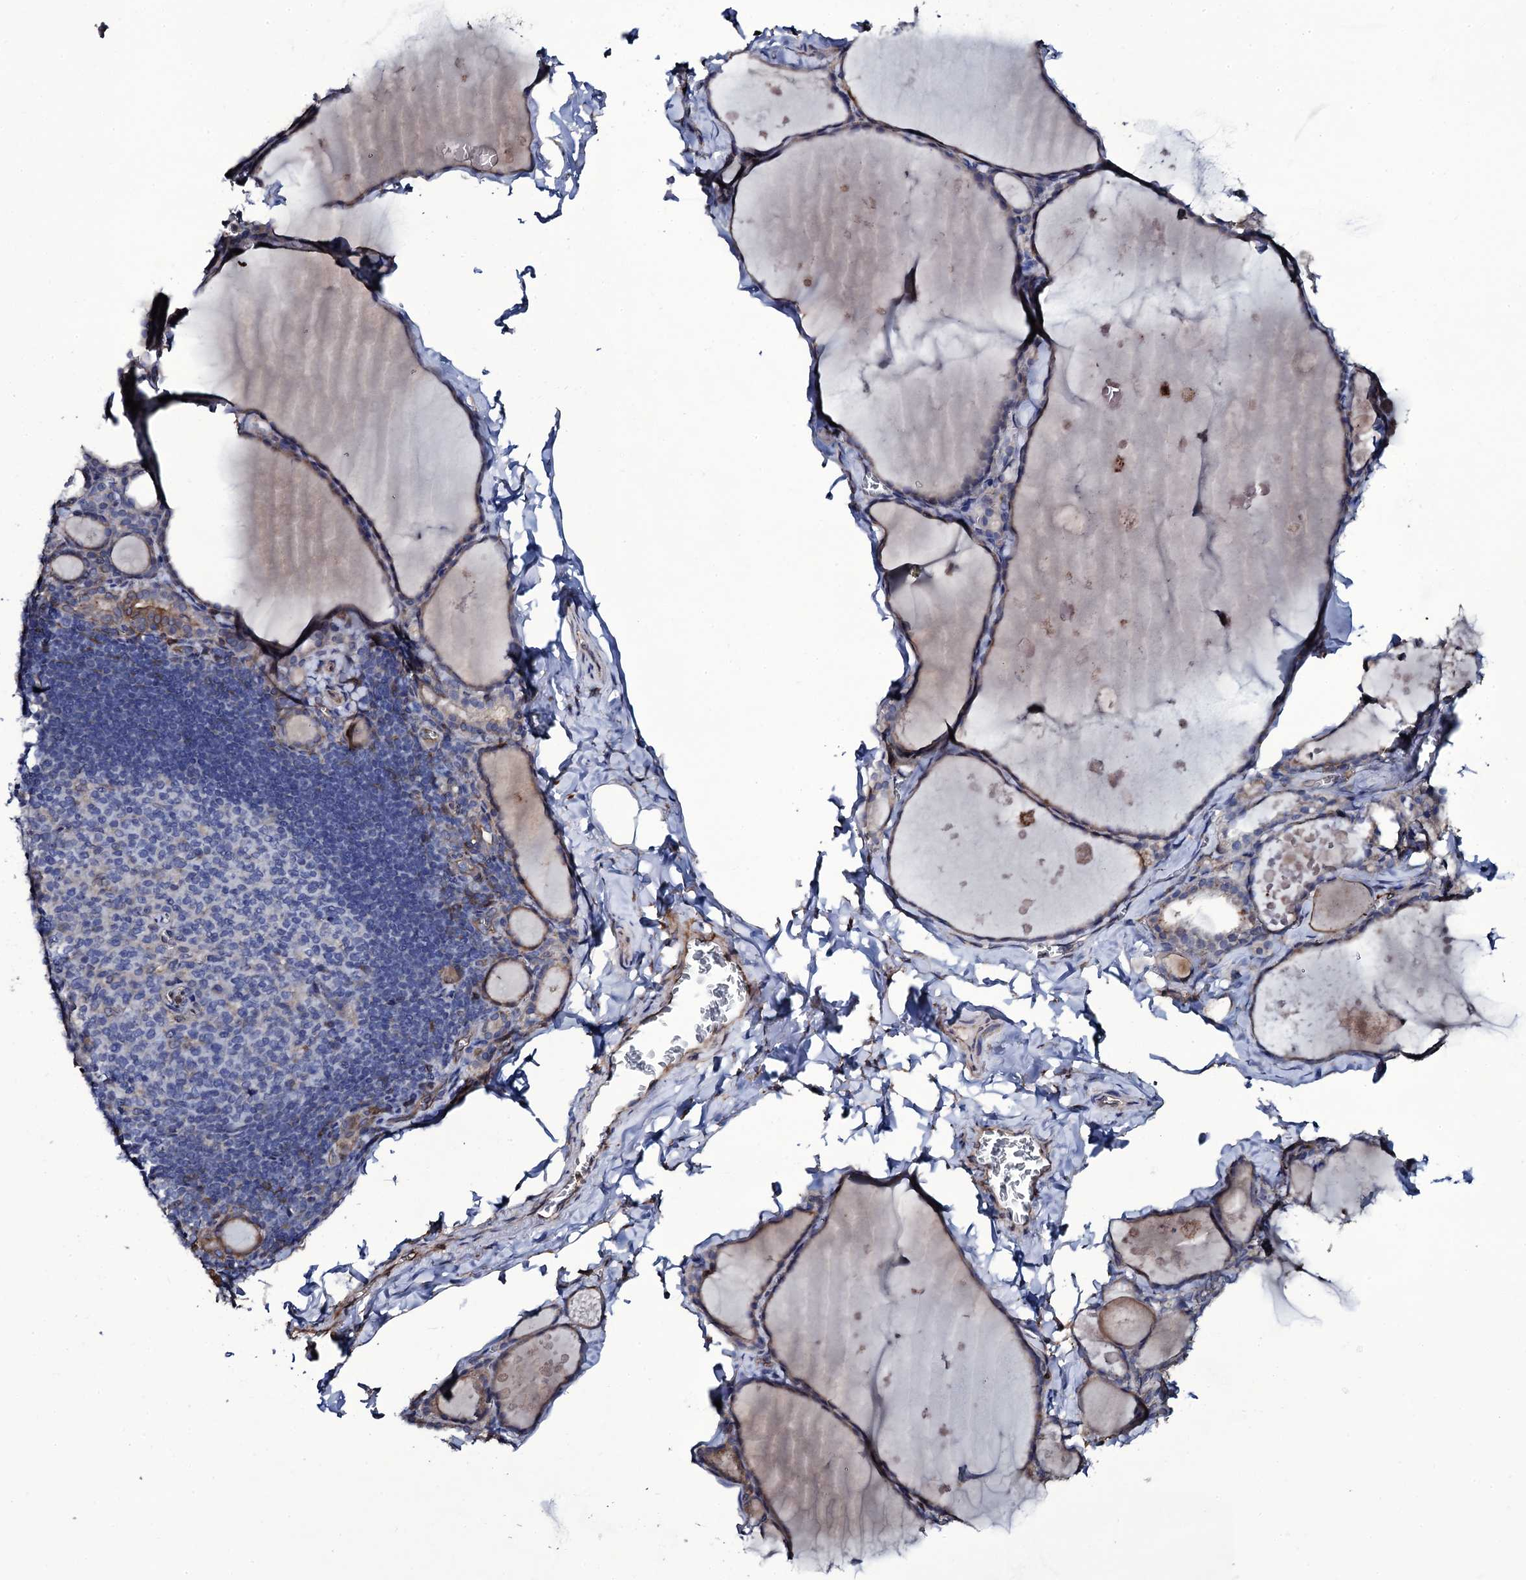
{"staining": {"intensity": "weak", "quantity": "25%-75%", "location": "cytoplasmic/membranous"}, "tissue": "thyroid gland", "cell_type": "Glandular cells", "image_type": "normal", "snomed": [{"axis": "morphology", "description": "Normal tissue, NOS"}, {"axis": "topography", "description": "Thyroid gland"}], "caption": "IHC of unremarkable human thyroid gland exhibits low levels of weak cytoplasmic/membranous positivity in approximately 25%-75% of glandular cells.", "gene": "TTC23", "patient": {"sex": "male", "age": 56}}